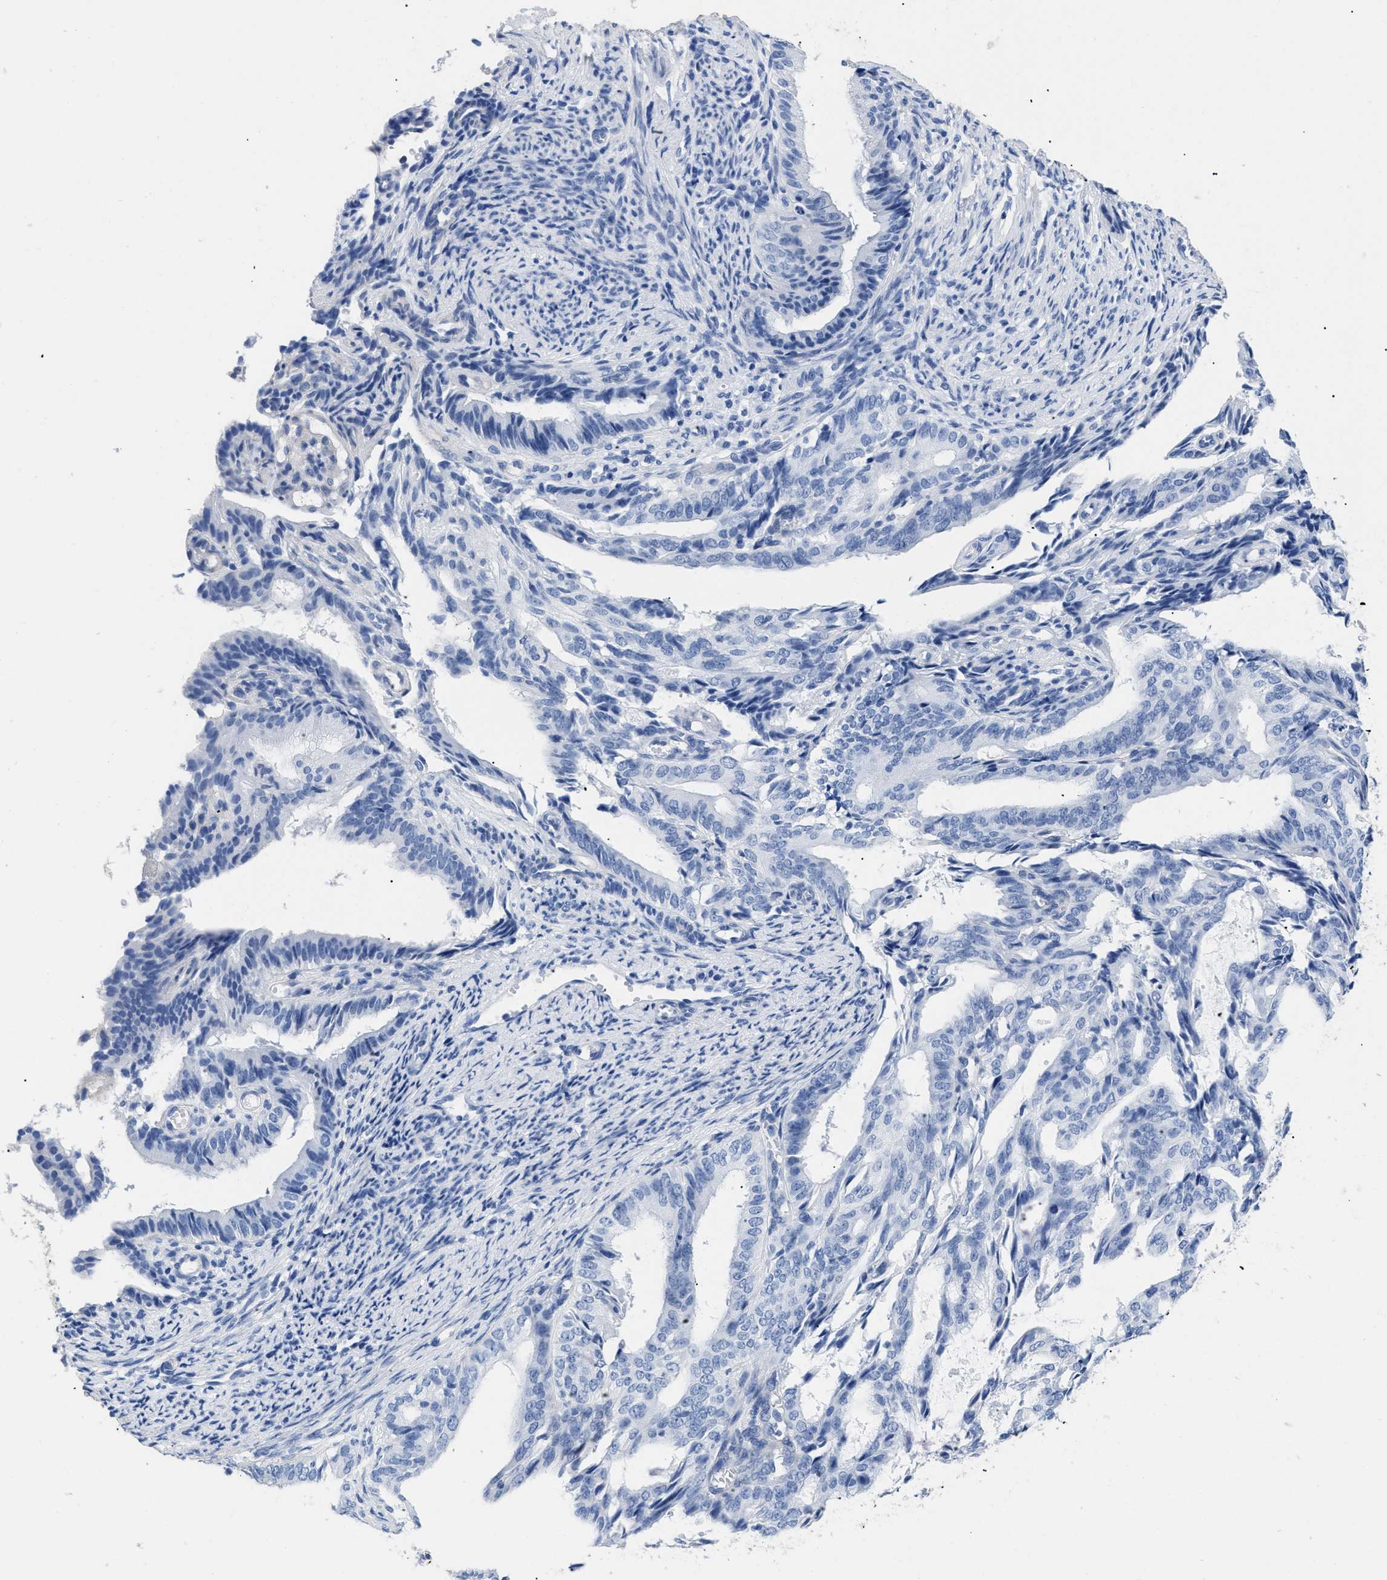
{"staining": {"intensity": "negative", "quantity": "none", "location": "none"}, "tissue": "endometrial cancer", "cell_type": "Tumor cells", "image_type": "cancer", "snomed": [{"axis": "morphology", "description": "Adenocarcinoma, NOS"}, {"axis": "topography", "description": "Endometrium"}], "caption": "Tumor cells show no significant staining in adenocarcinoma (endometrial).", "gene": "DLC1", "patient": {"sex": "female", "age": 58}}